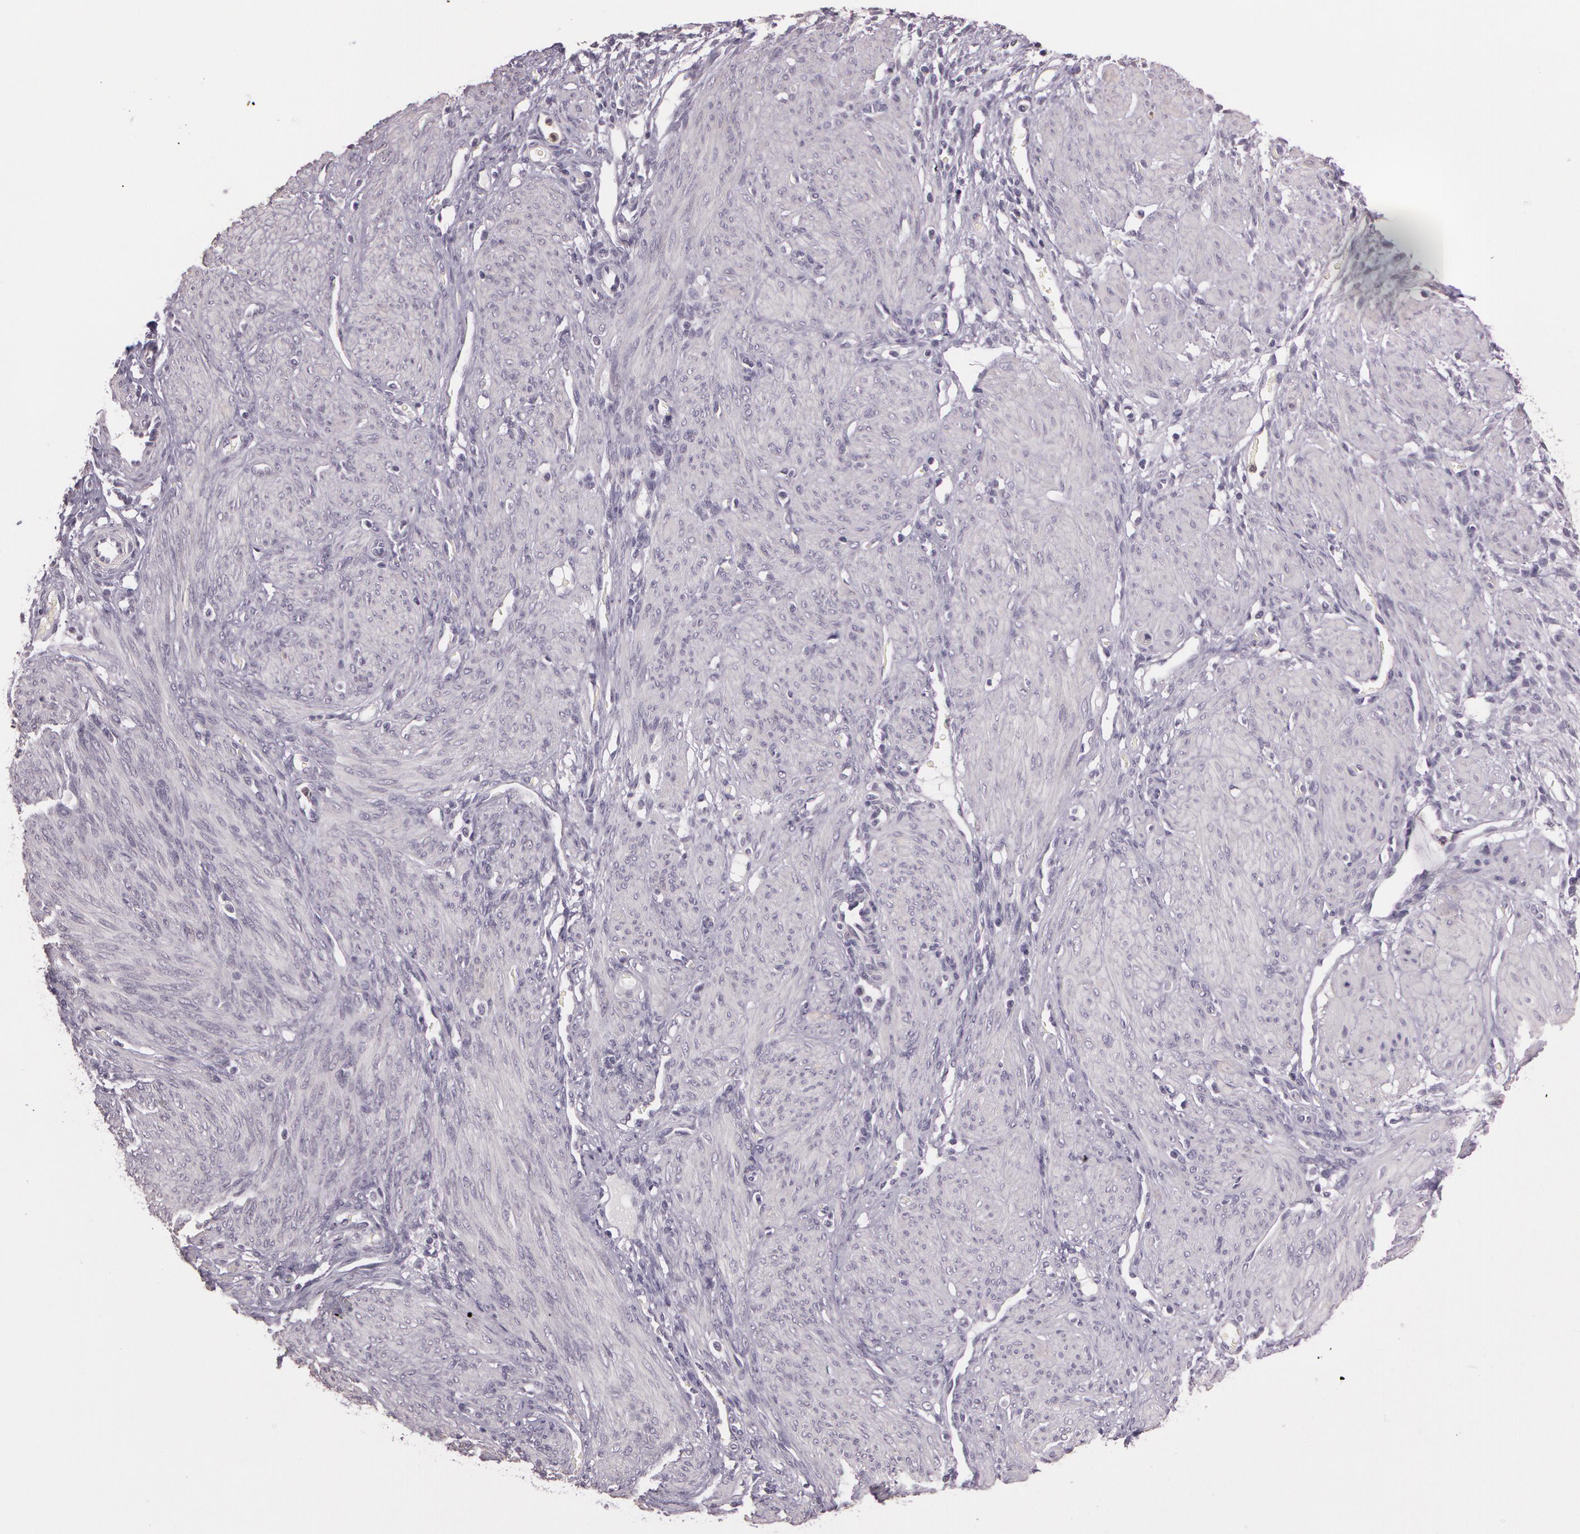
{"staining": {"intensity": "negative", "quantity": "none", "location": "none"}, "tissue": "endometrium", "cell_type": "Cells in endometrial stroma", "image_type": "normal", "snomed": [{"axis": "morphology", "description": "Normal tissue, NOS"}, {"axis": "topography", "description": "Endometrium"}], "caption": "A photomicrograph of human endometrium is negative for staining in cells in endometrial stroma. (Immunohistochemistry (ihc), brightfield microscopy, high magnification).", "gene": "G2E3", "patient": {"sex": "female", "age": 72}}